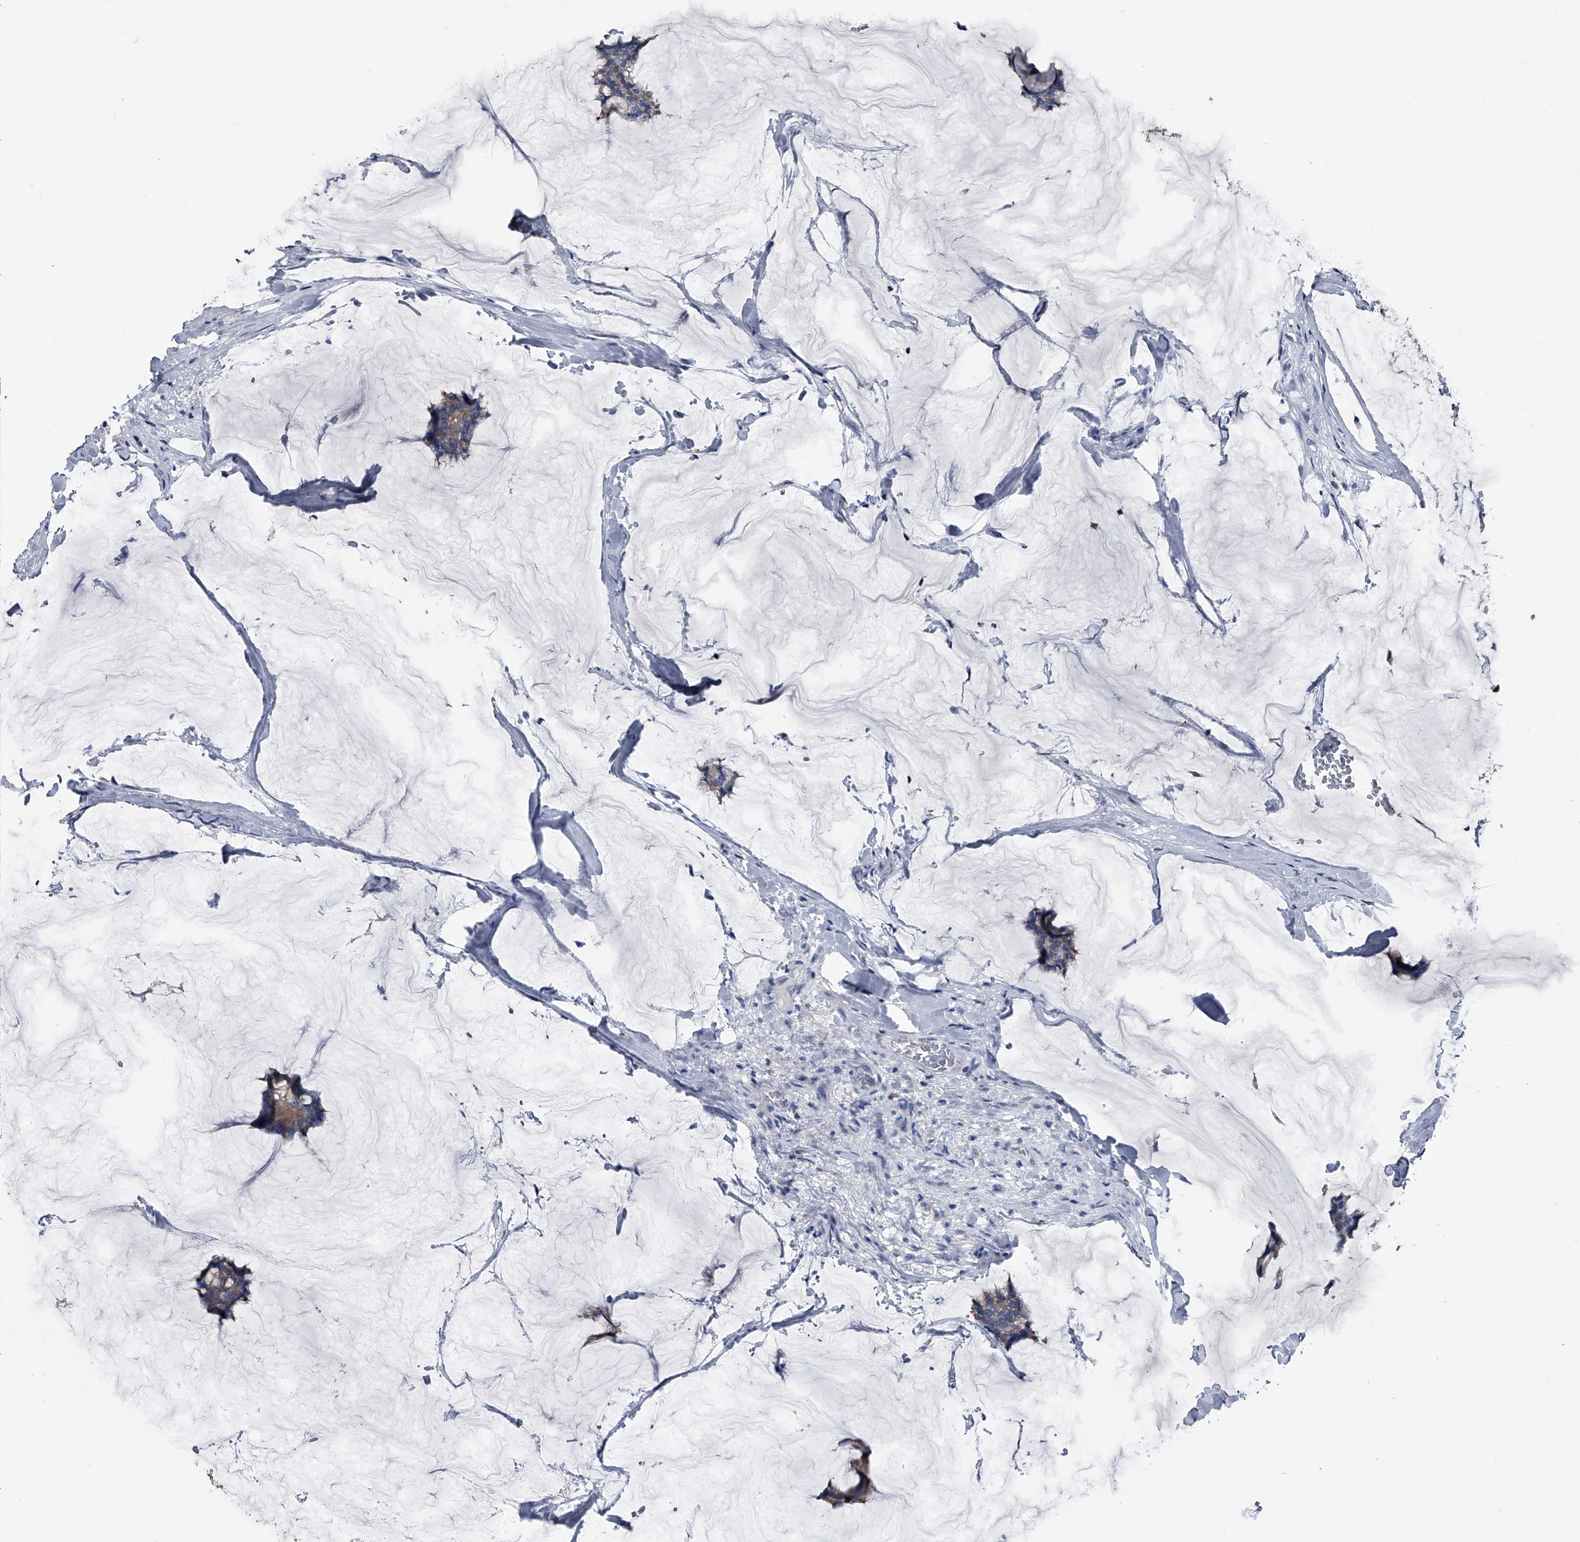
{"staining": {"intensity": "weak", "quantity": "25%-75%", "location": "cytoplasmic/membranous"}, "tissue": "breast cancer", "cell_type": "Tumor cells", "image_type": "cancer", "snomed": [{"axis": "morphology", "description": "Duct carcinoma"}, {"axis": "topography", "description": "Breast"}], "caption": "Protein staining of infiltrating ductal carcinoma (breast) tissue exhibits weak cytoplasmic/membranous staining in approximately 25%-75% of tumor cells. Immunohistochemistry stains the protein of interest in brown and the nuclei are stained blue.", "gene": "KIF13A", "patient": {"sex": "female", "age": 93}}